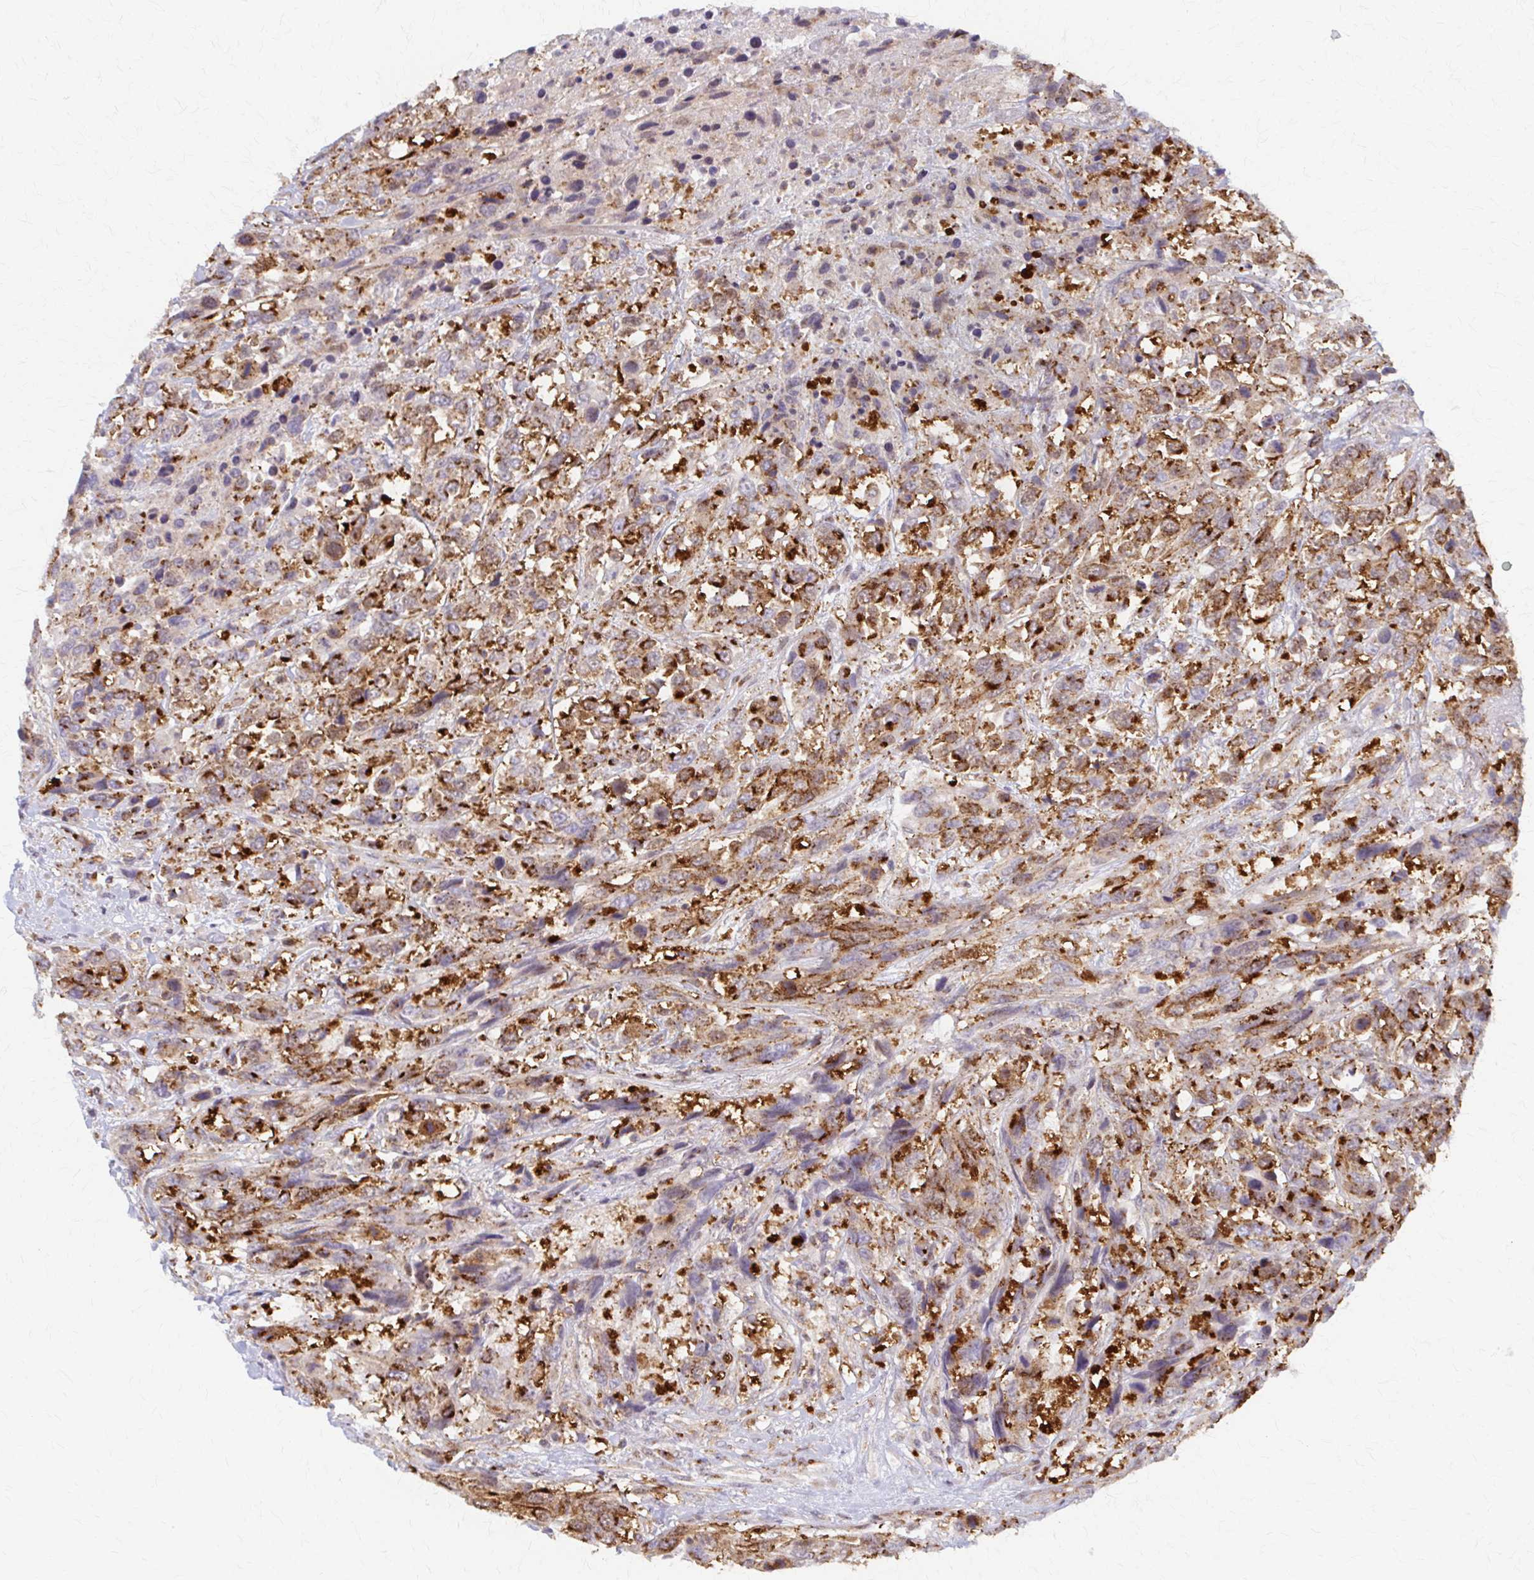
{"staining": {"intensity": "strong", "quantity": "25%-75%", "location": "cytoplasmic/membranous"}, "tissue": "urothelial cancer", "cell_type": "Tumor cells", "image_type": "cancer", "snomed": [{"axis": "morphology", "description": "Urothelial carcinoma, High grade"}, {"axis": "topography", "description": "Urinary bladder"}], "caption": "DAB immunohistochemical staining of human urothelial cancer displays strong cytoplasmic/membranous protein staining in about 25%-75% of tumor cells. (DAB IHC with brightfield microscopy, high magnification).", "gene": "ARHGAP35", "patient": {"sex": "female", "age": 70}}